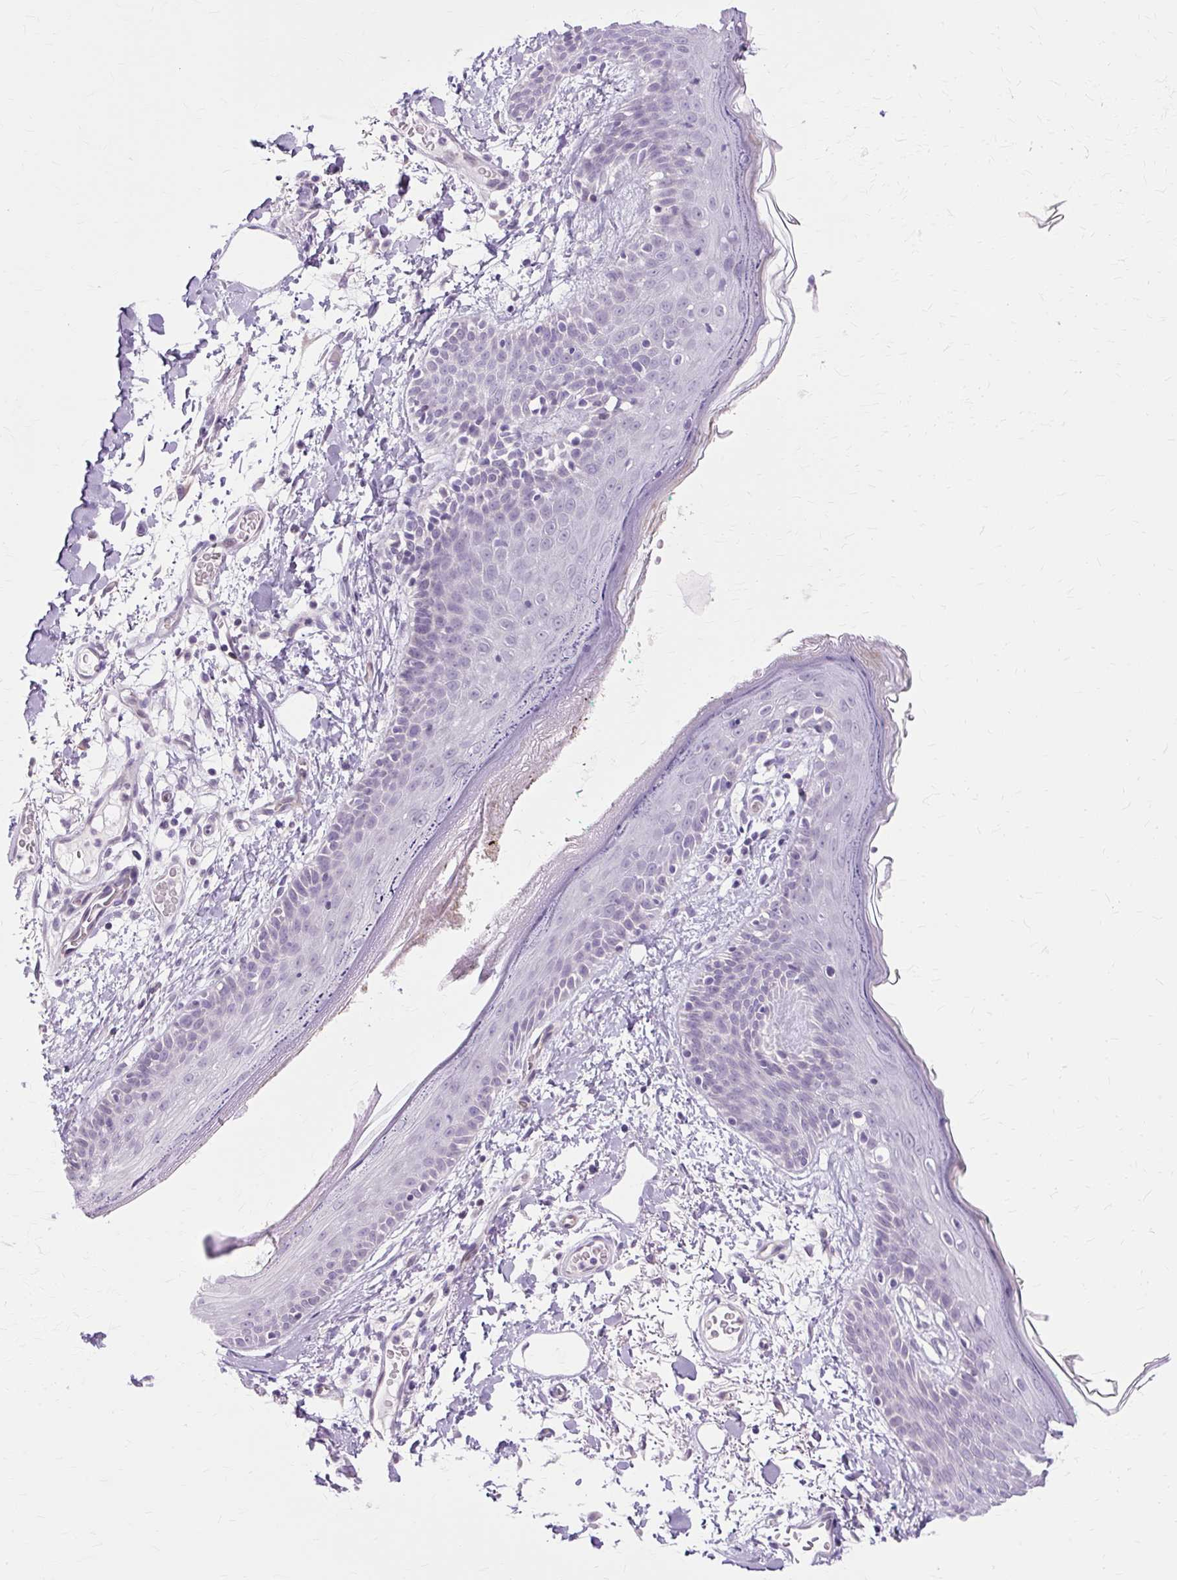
{"staining": {"intensity": "negative", "quantity": "none", "location": "none"}, "tissue": "skin", "cell_type": "Fibroblasts", "image_type": "normal", "snomed": [{"axis": "morphology", "description": "Normal tissue, NOS"}, {"axis": "topography", "description": "Skin"}], "caption": "A photomicrograph of skin stained for a protein shows no brown staining in fibroblasts. Brightfield microscopy of IHC stained with DAB (brown) and hematoxylin (blue), captured at high magnification.", "gene": "ZNF35", "patient": {"sex": "male", "age": 79}}